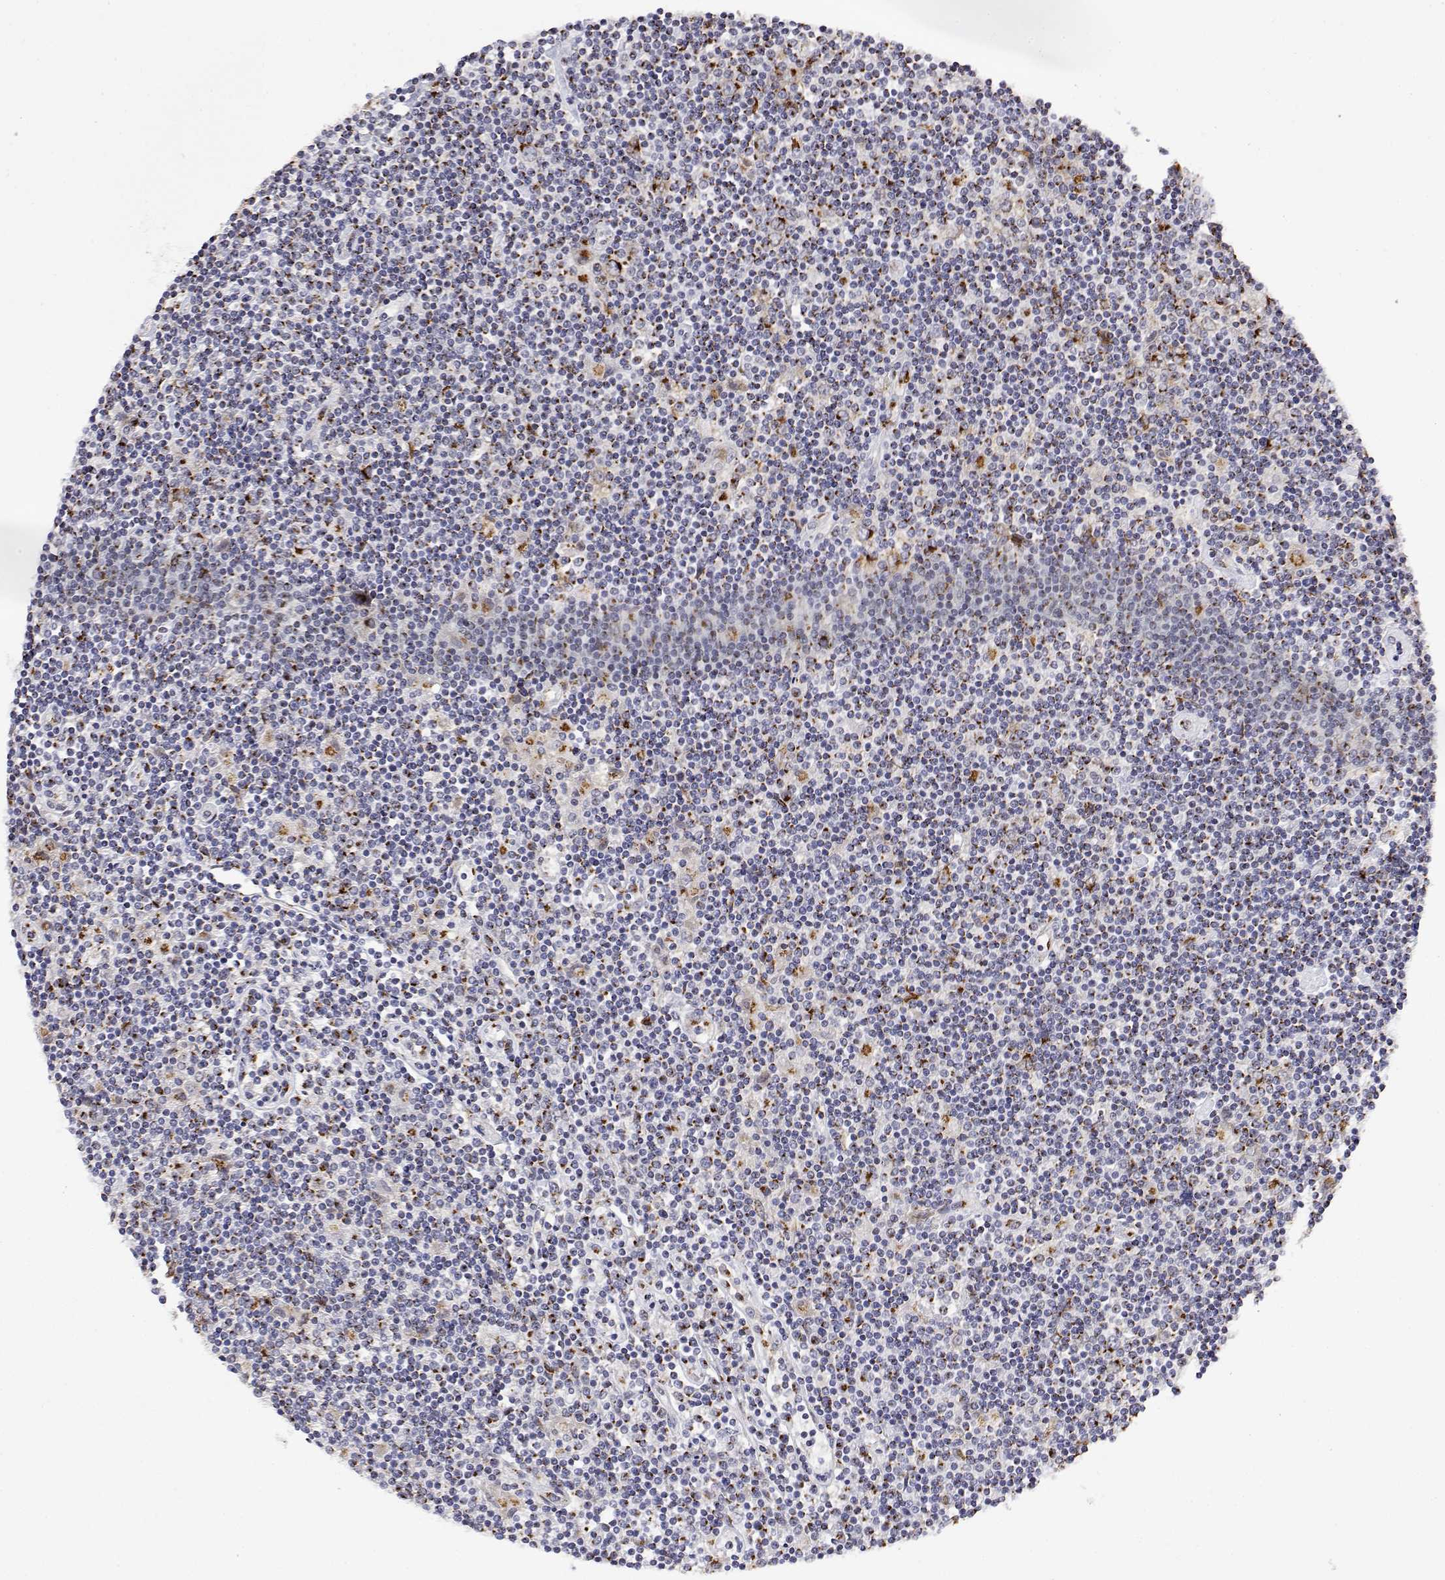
{"staining": {"intensity": "moderate", "quantity": "25%-75%", "location": "cytoplasmic/membranous"}, "tissue": "lymphoma", "cell_type": "Tumor cells", "image_type": "cancer", "snomed": [{"axis": "morphology", "description": "Hodgkin's disease, NOS"}, {"axis": "topography", "description": "Lymph node"}], "caption": "This is an image of IHC staining of lymphoma, which shows moderate positivity in the cytoplasmic/membranous of tumor cells.", "gene": "YIPF3", "patient": {"sex": "male", "age": 40}}